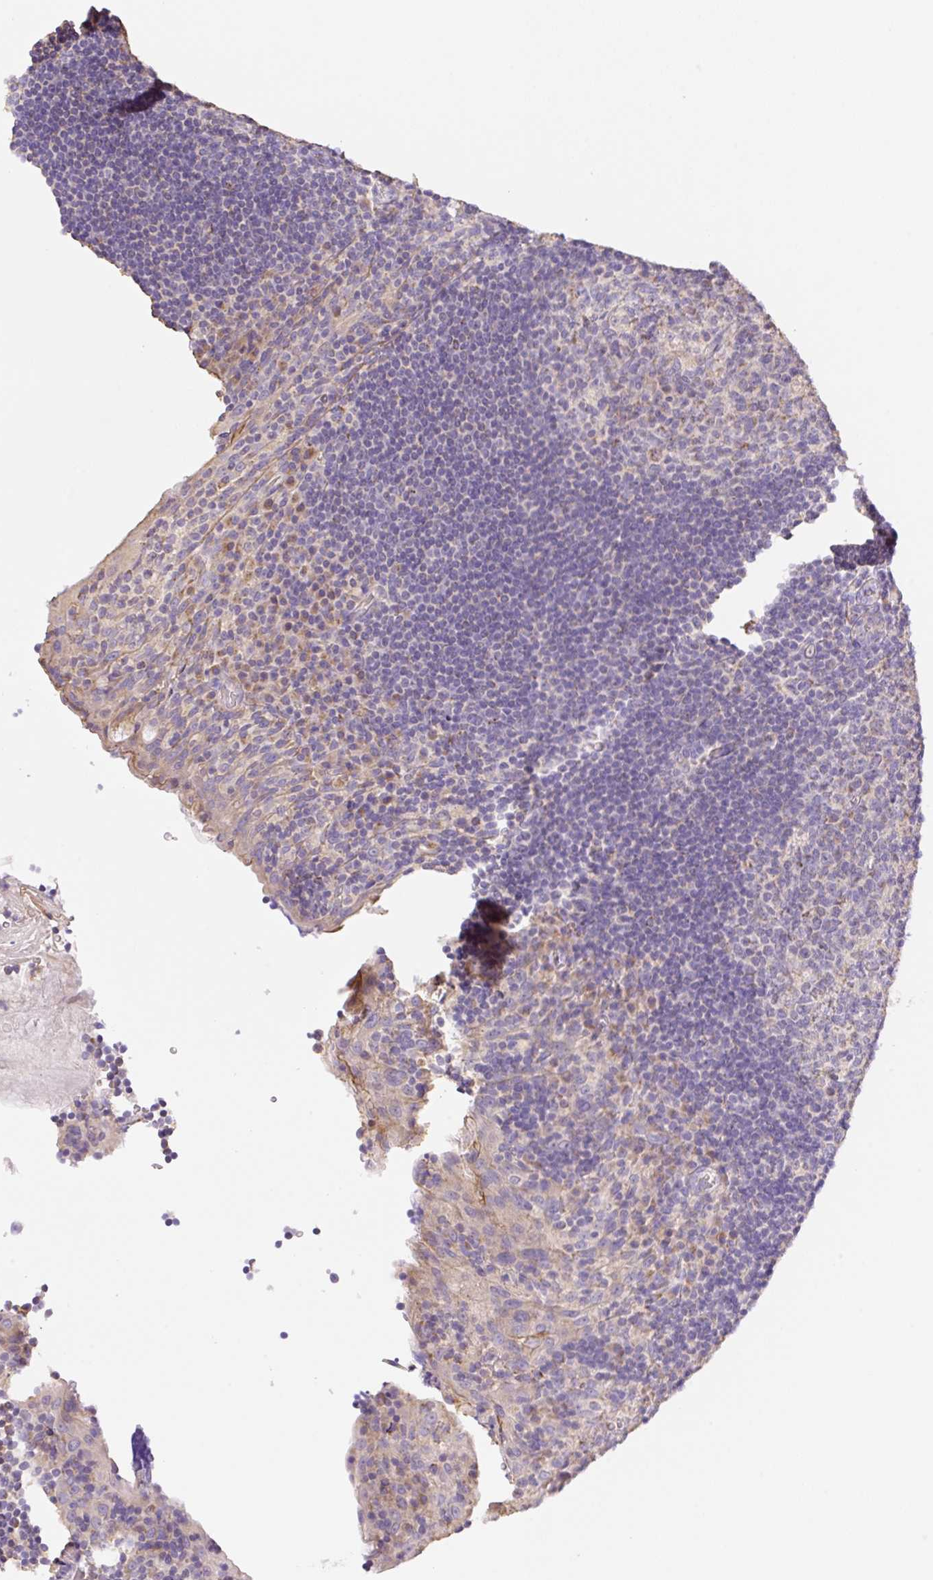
{"staining": {"intensity": "negative", "quantity": "none", "location": "none"}, "tissue": "tonsil", "cell_type": "Germinal center cells", "image_type": "normal", "snomed": [{"axis": "morphology", "description": "Normal tissue, NOS"}, {"axis": "topography", "description": "Tonsil"}], "caption": "Photomicrograph shows no protein positivity in germinal center cells of normal tonsil.", "gene": "COPZ2", "patient": {"sex": "male", "age": 17}}